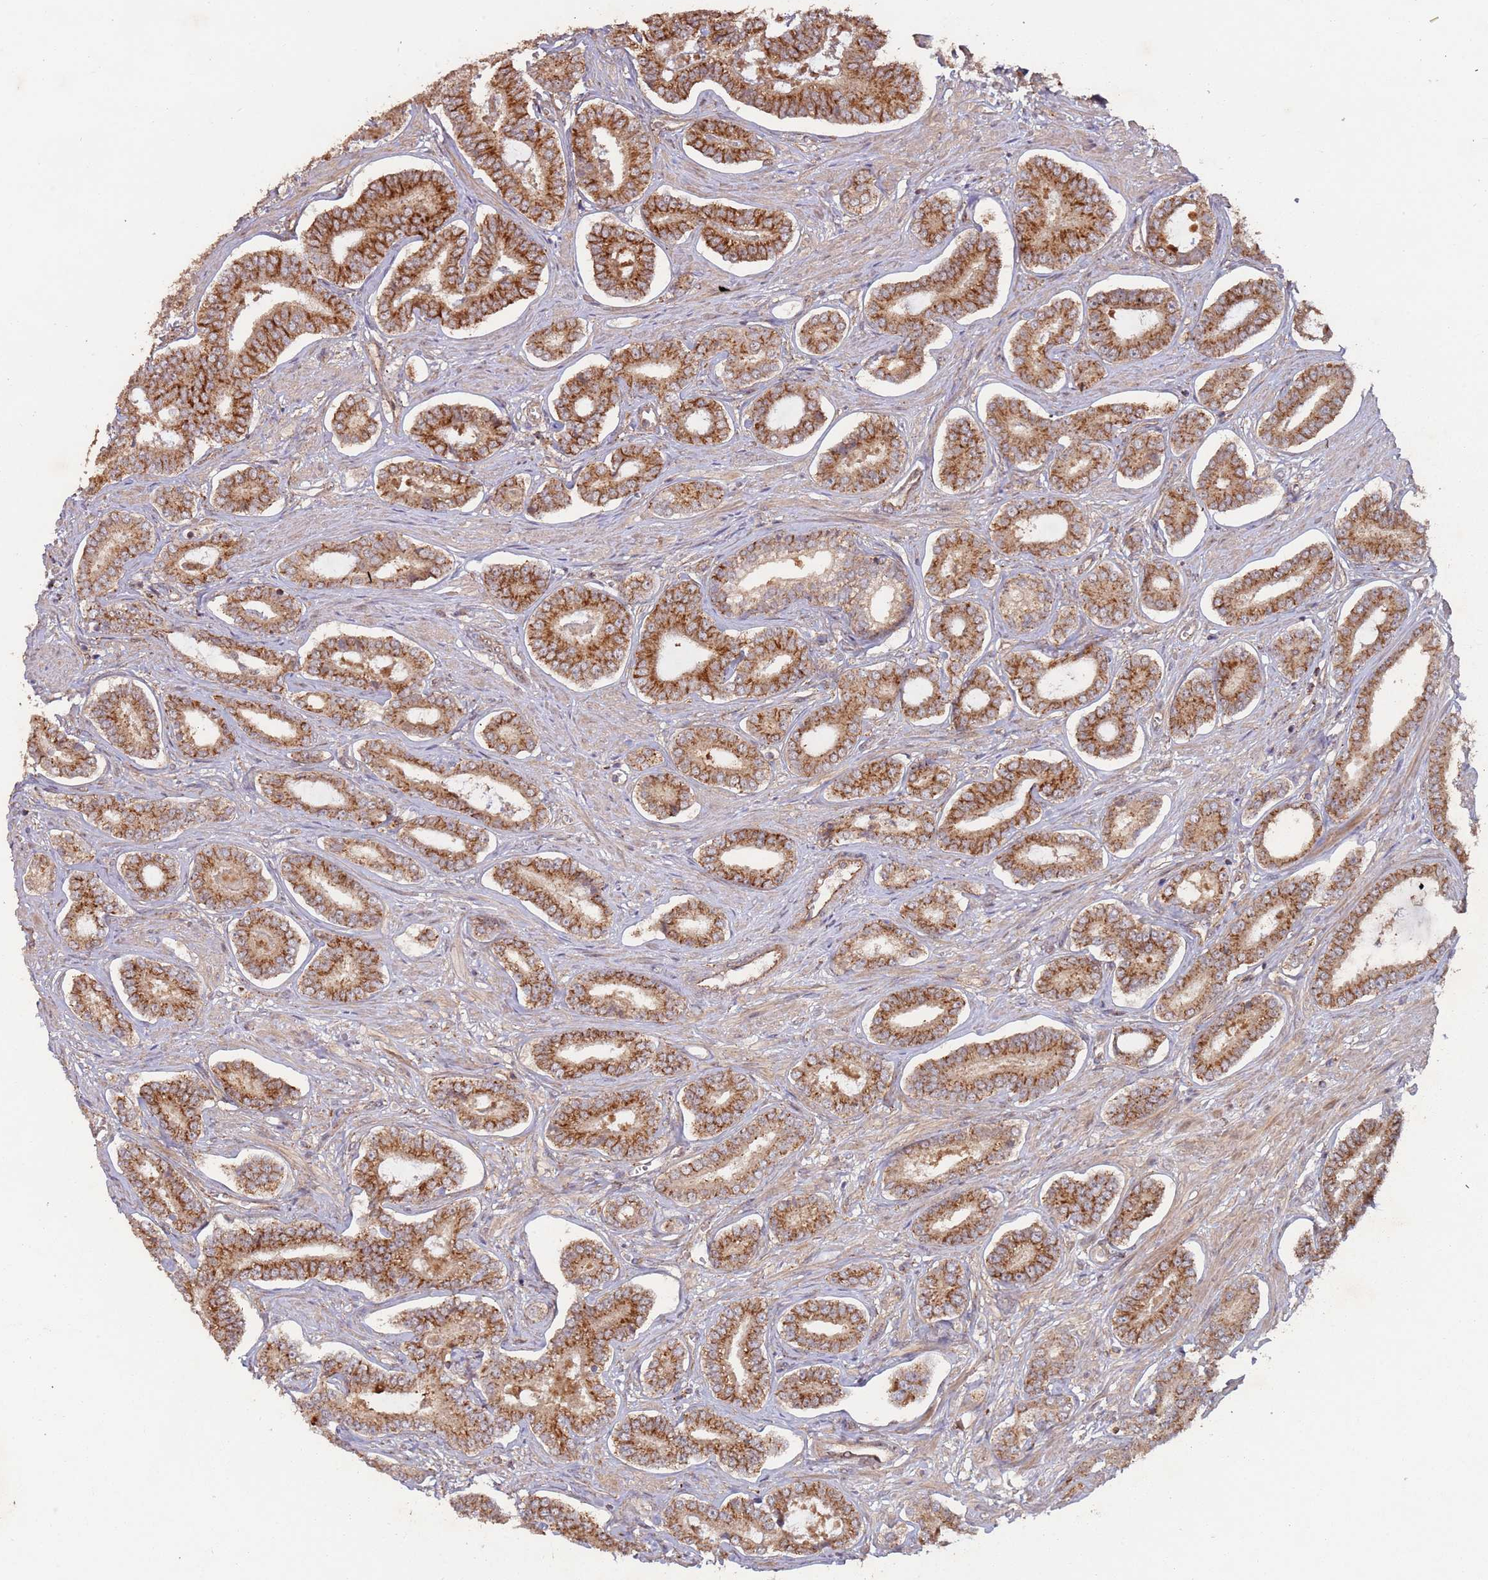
{"staining": {"intensity": "strong", "quantity": ">75%", "location": "cytoplasmic/membranous"}, "tissue": "prostate cancer", "cell_type": "Tumor cells", "image_type": "cancer", "snomed": [{"axis": "morphology", "description": "Adenocarcinoma, NOS"}, {"axis": "topography", "description": "Prostate and seminal vesicle, NOS"}], "caption": "Immunohistochemical staining of prostate cancer exhibits high levels of strong cytoplasmic/membranous expression in approximately >75% of tumor cells.", "gene": "KANSL1L", "patient": {"sex": "male", "age": 76}}